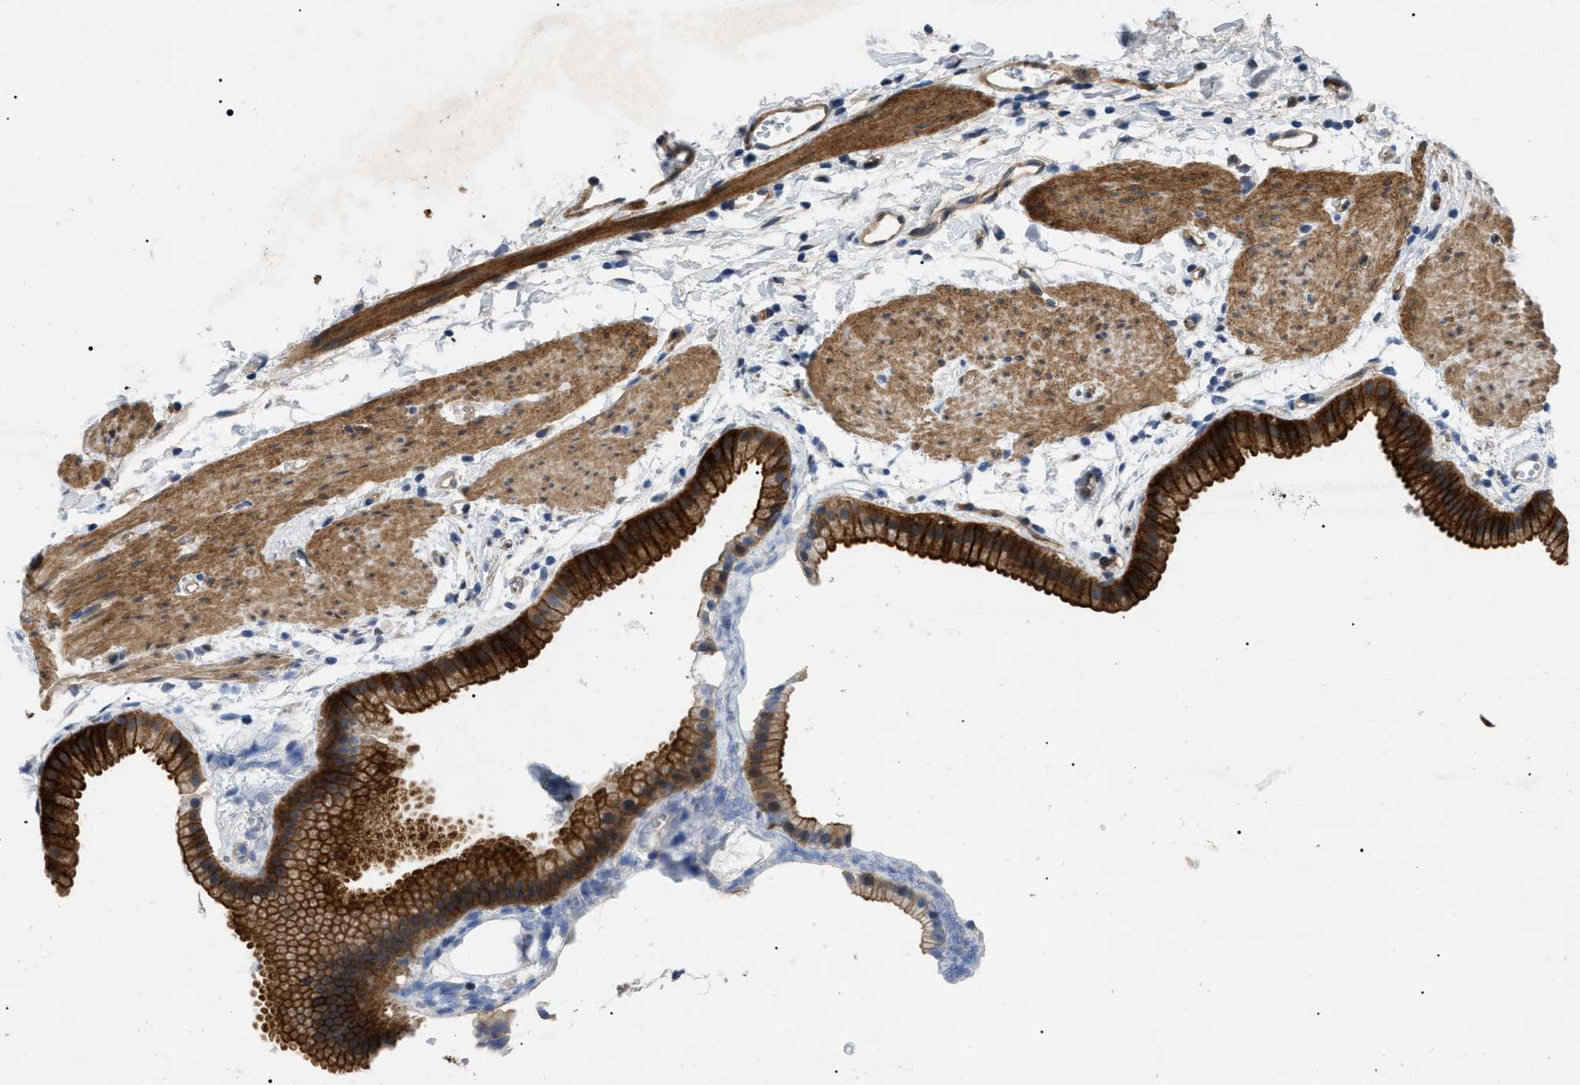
{"staining": {"intensity": "strong", "quantity": ">75%", "location": "cytoplasmic/membranous"}, "tissue": "gallbladder", "cell_type": "Glandular cells", "image_type": "normal", "snomed": [{"axis": "morphology", "description": "Normal tissue, NOS"}, {"axis": "topography", "description": "Gallbladder"}], "caption": "Immunohistochemistry (DAB) staining of benign gallbladder displays strong cytoplasmic/membranous protein expression in about >75% of glandular cells.", "gene": "CRCP", "patient": {"sex": "female", "age": 64}}